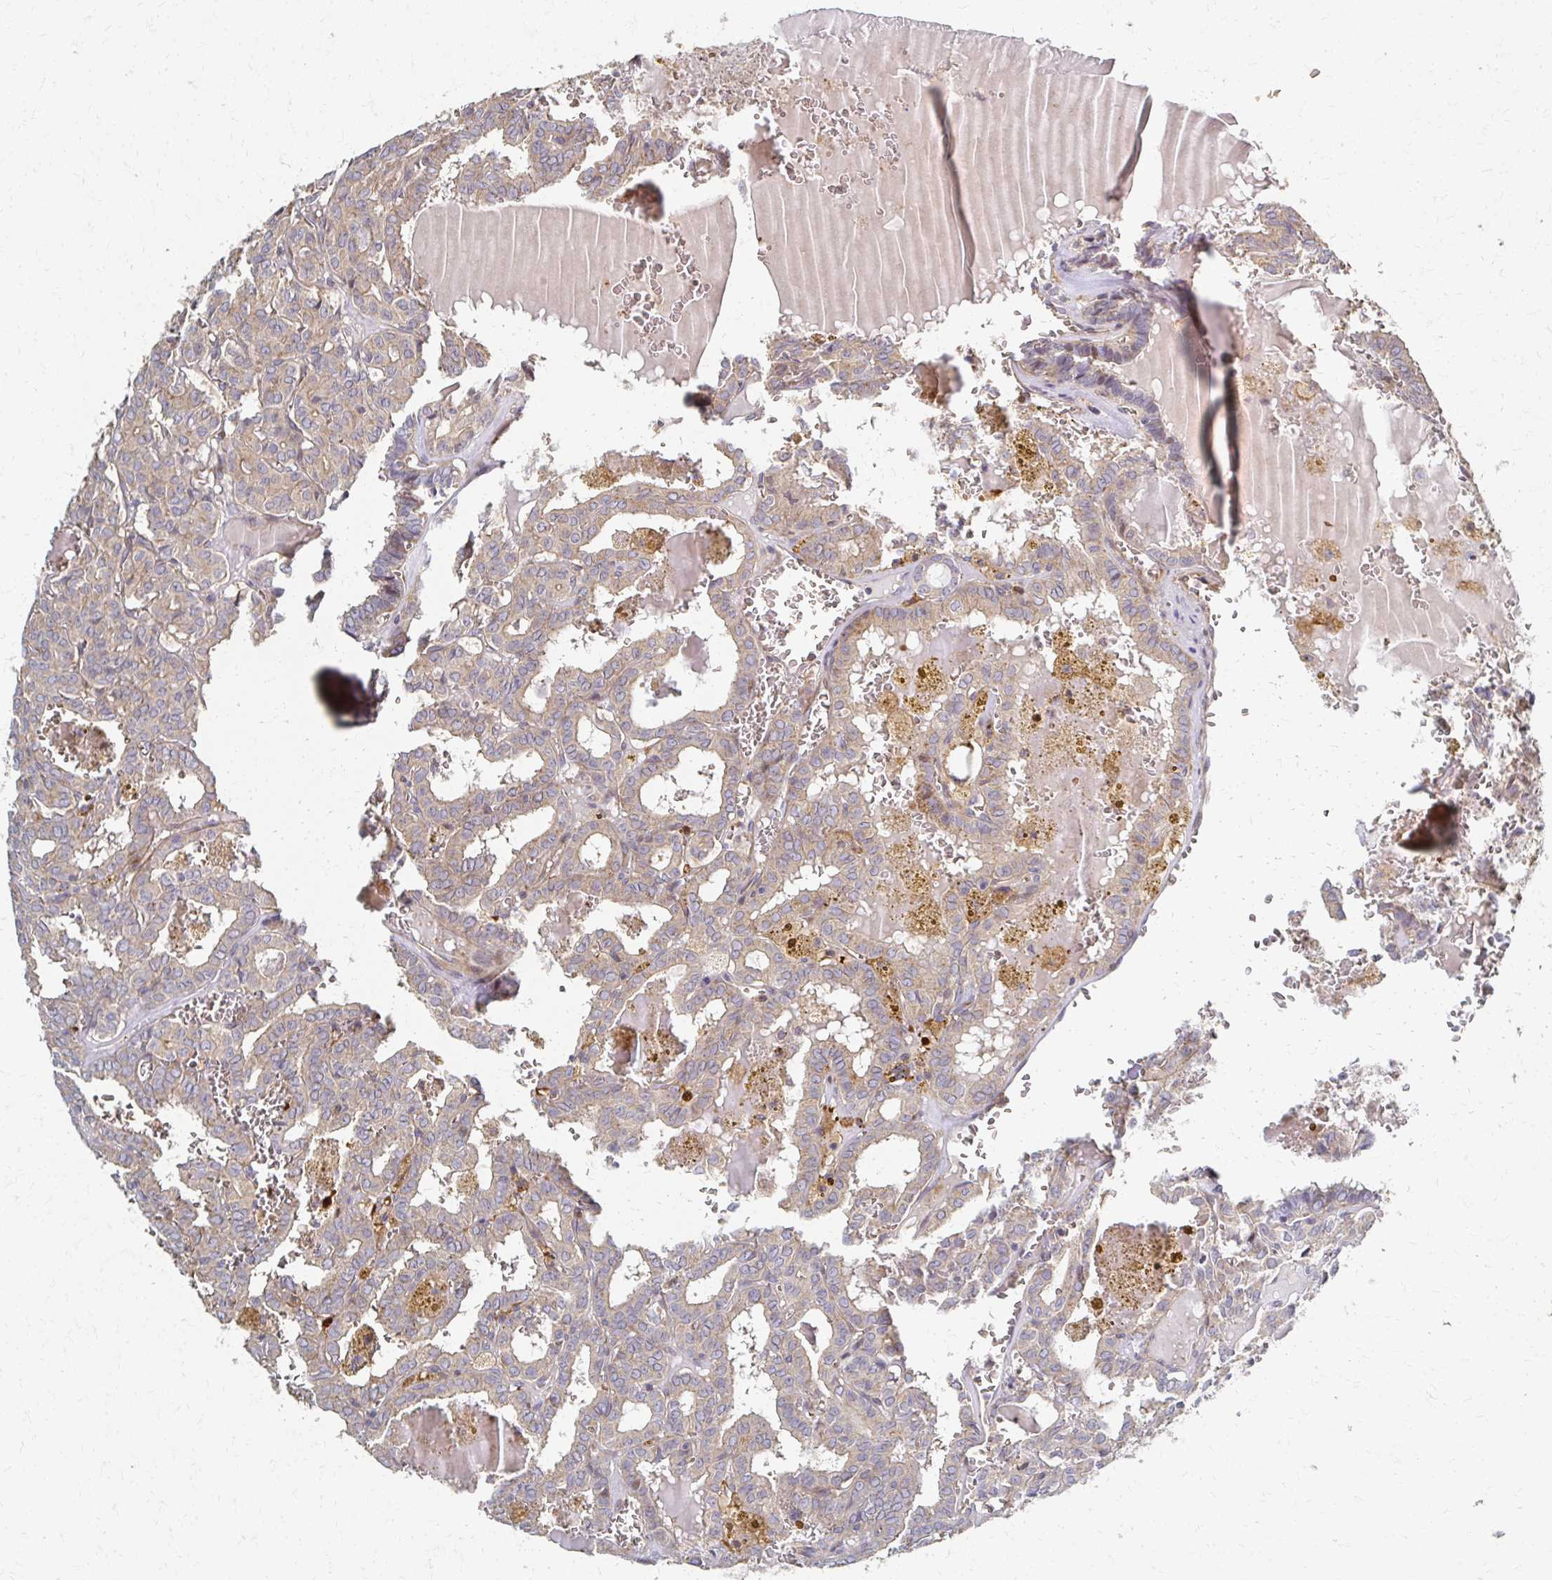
{"staining": {"intensity": "weak", "quantity": ">75%", "location": "cytoplasmic/membranous"}, "tissue": "thyroid cancer", "cell_type": "Tumor cells", "image_type": "cancer", "snomed": [{"axis": "morphology", "description": "Papillary adenocarcinoma, NOS"}, {"axis": "topography", "description": "Thyroid gland"}], "caption": "Thyroid papillary adenocarcinoma stained for a protein reveals weak cytoplasmic/membranous positivity in tumor cells.", "gene": "SKA2", "patient": {"sex": "female", "age": 39}}